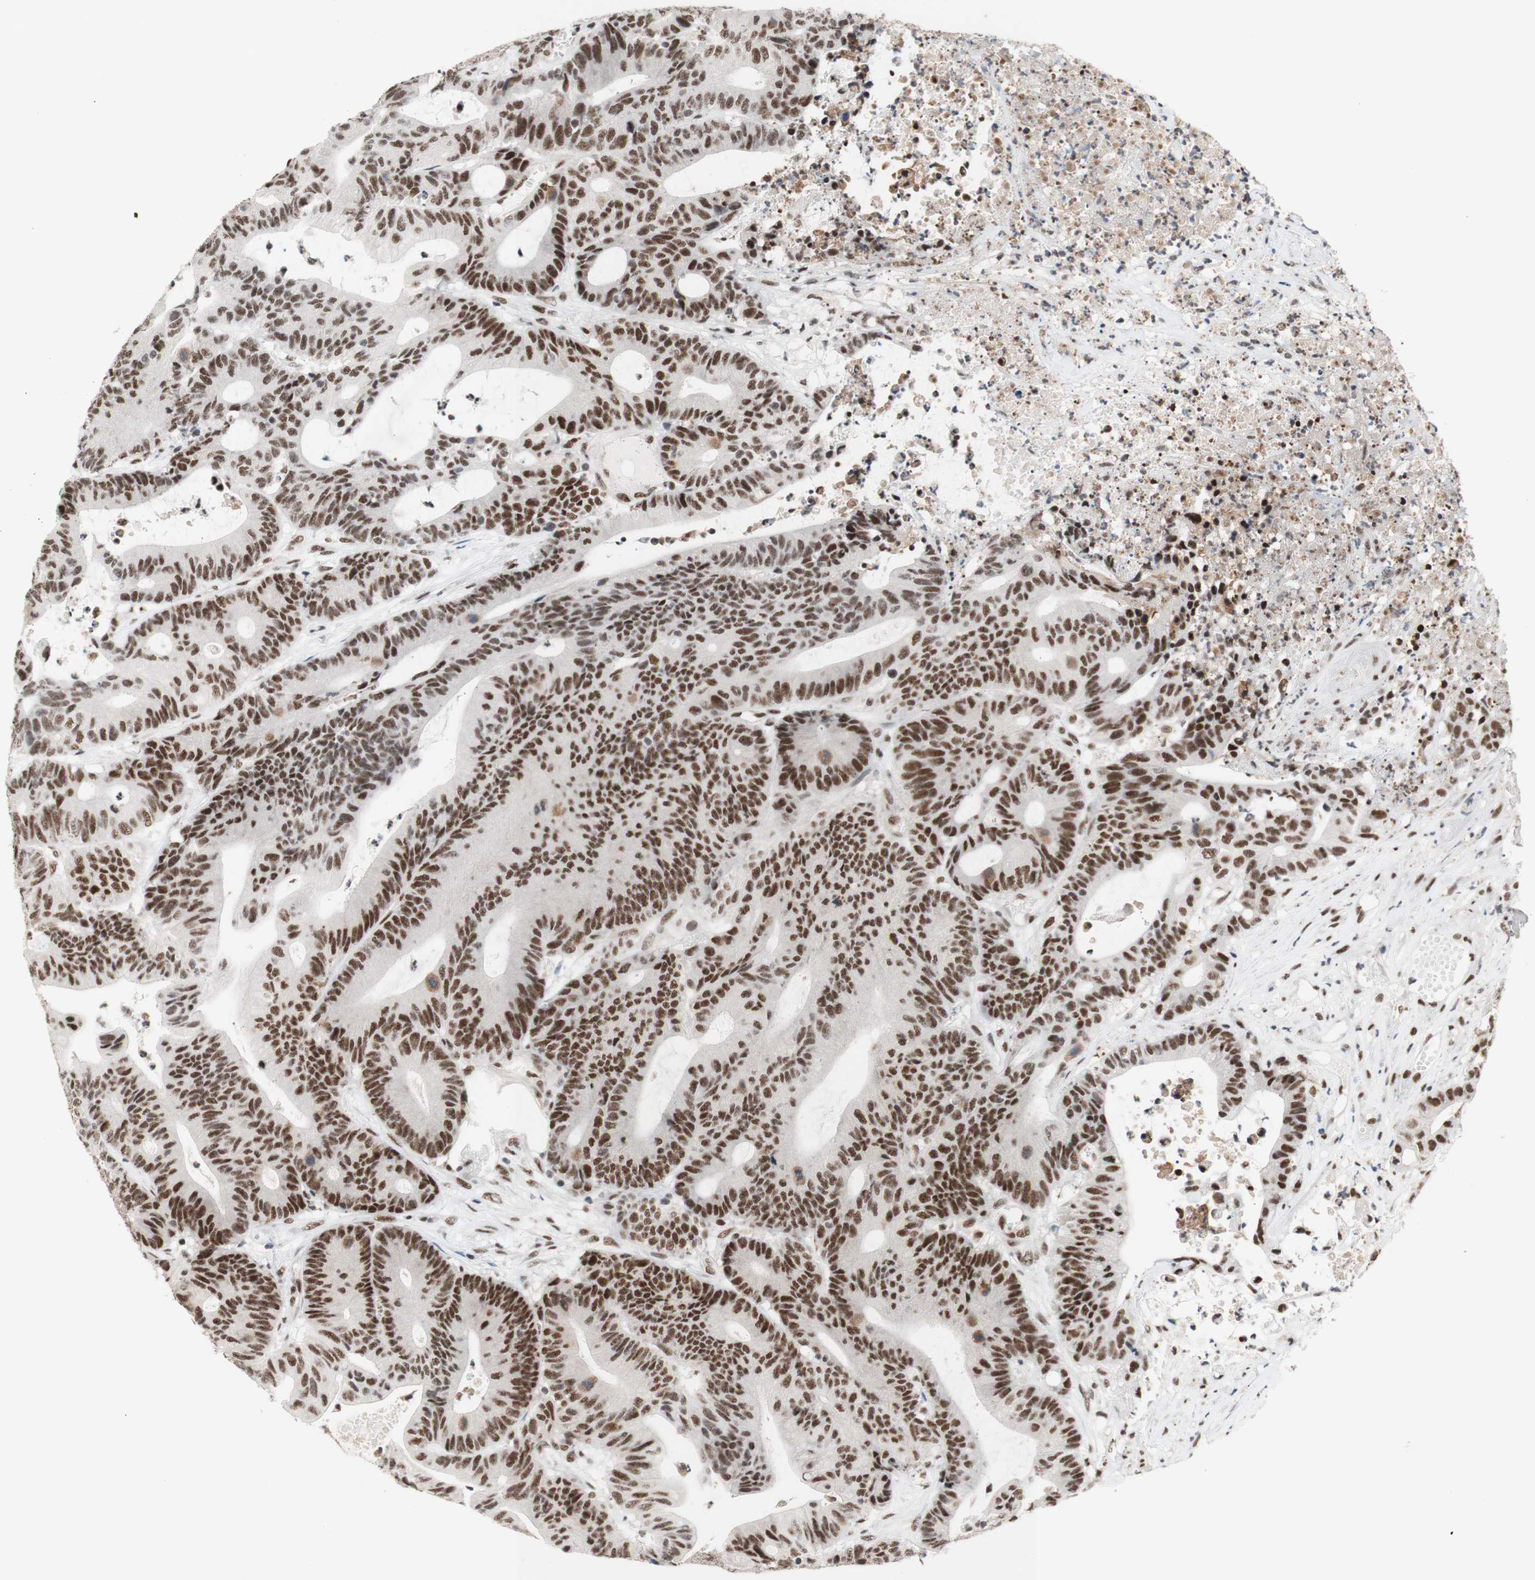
{"staining": {"intensity": "strong", "quantity": ">75%", "location": "nuclear"}, "tissue": "colorectal cancer", "cell_type": "Tumor cells", "image_type": "cancer", "snomed": [{"axis": "morphology", "description": "Adenocarcinoma, NOS"}, {"axis": "topography", "description": "Colon"}], "caption": "Tumor cells exhibit high levels of strong nuclear positivity in approximately >75% of cells in human adenocarcinoma (colorectal).", "gene": "PRPF19", "patient": {"sex": "female", "age": 84}}